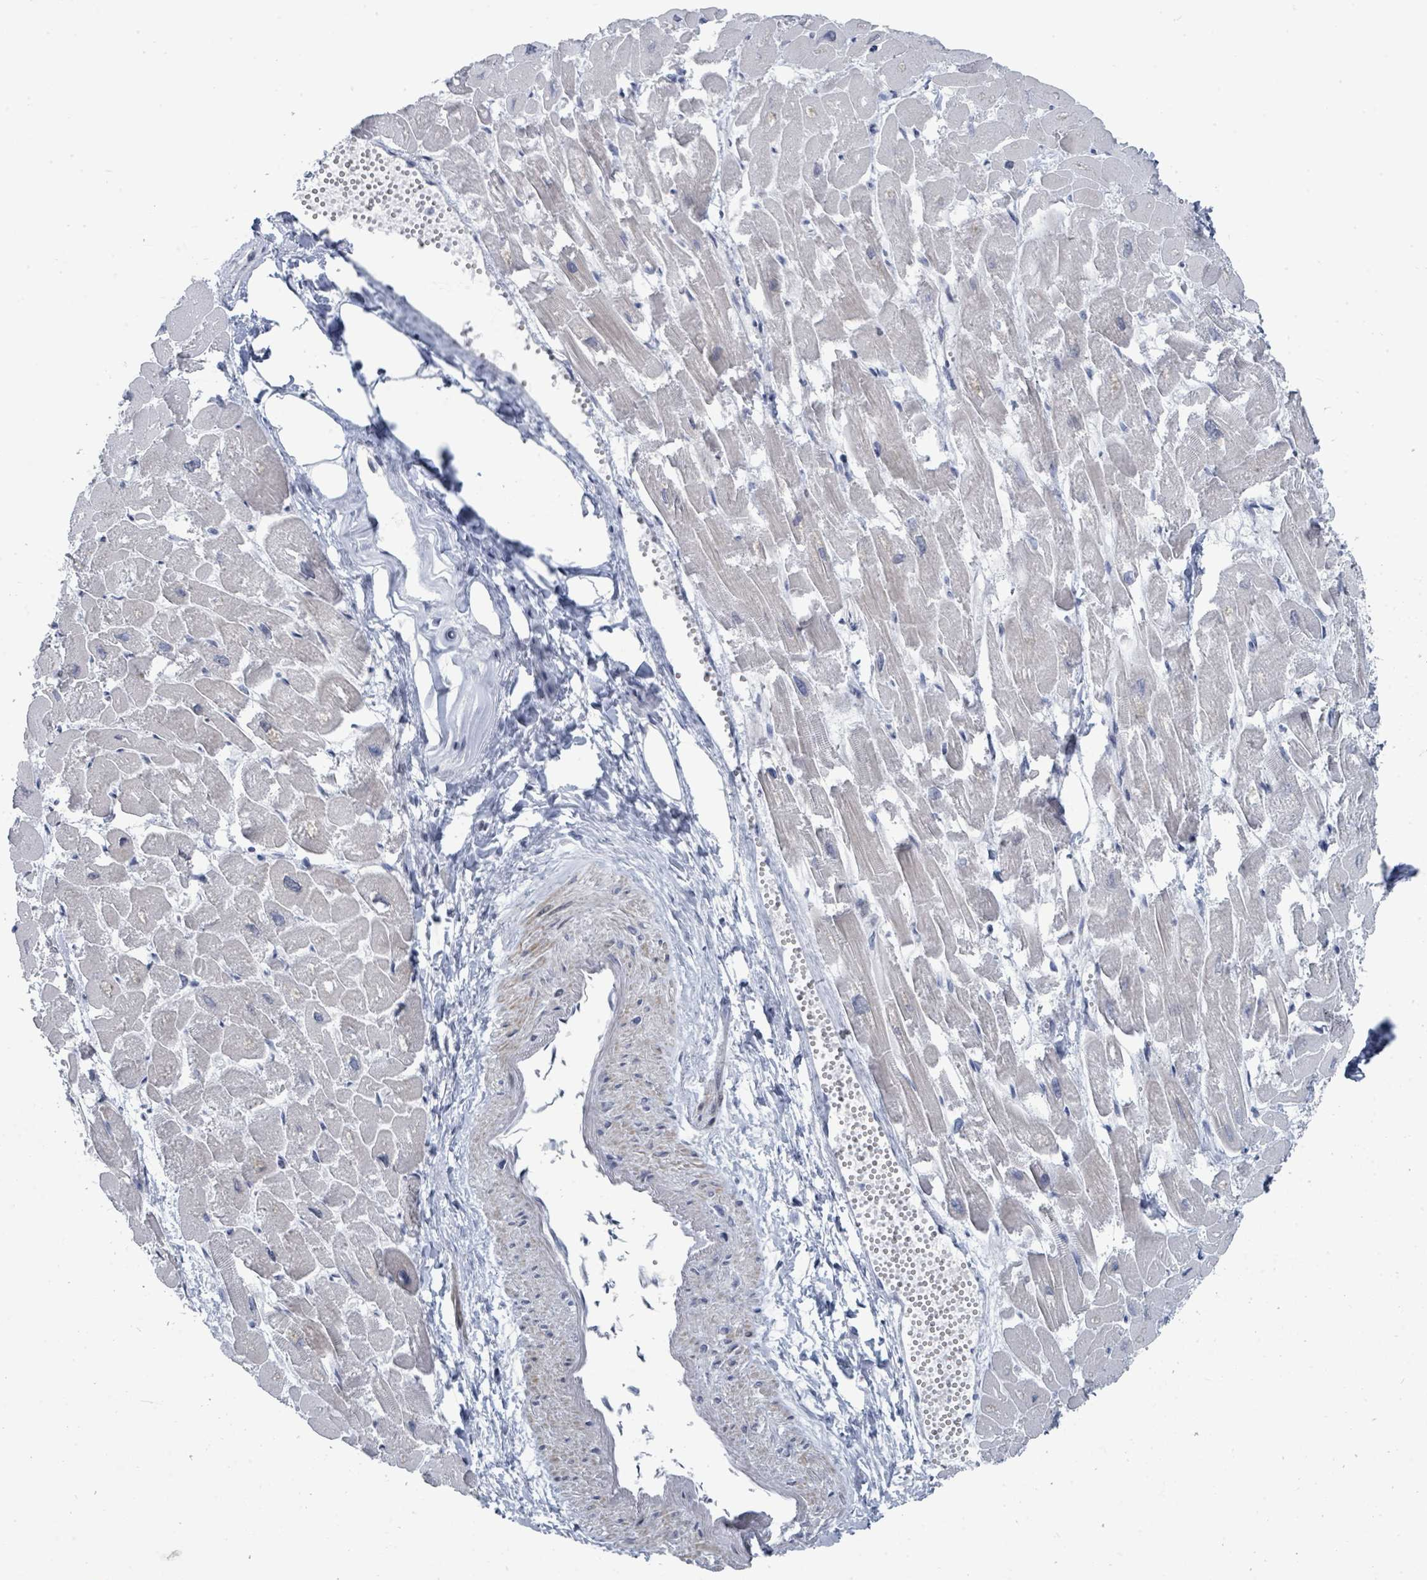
{"staining": {"intensity": "weak", "quantity": "25%-75%", "location": "cytoplasmic/membranous,nuclear"}, "tissue": "heart muscle", "cell_type": "Cardiomyocytes", "image_type": "normal", "snomed": [{"axis": "morphology", "description": "Normal tissue, NOS"}, {"axis": "topography", "description": "Heart"}], "caption": "This image reveals normal heart muscle stained with immunohistochemistry (IHC) to label a protein in brown. The cytoplasmic/membranous,nuclear of cardiomyocytes show weak positivity for the protein. Nuclei are counter-stained blue.", "gene": "CT45A10", "patient": {"sex": "male", "age": 54}}